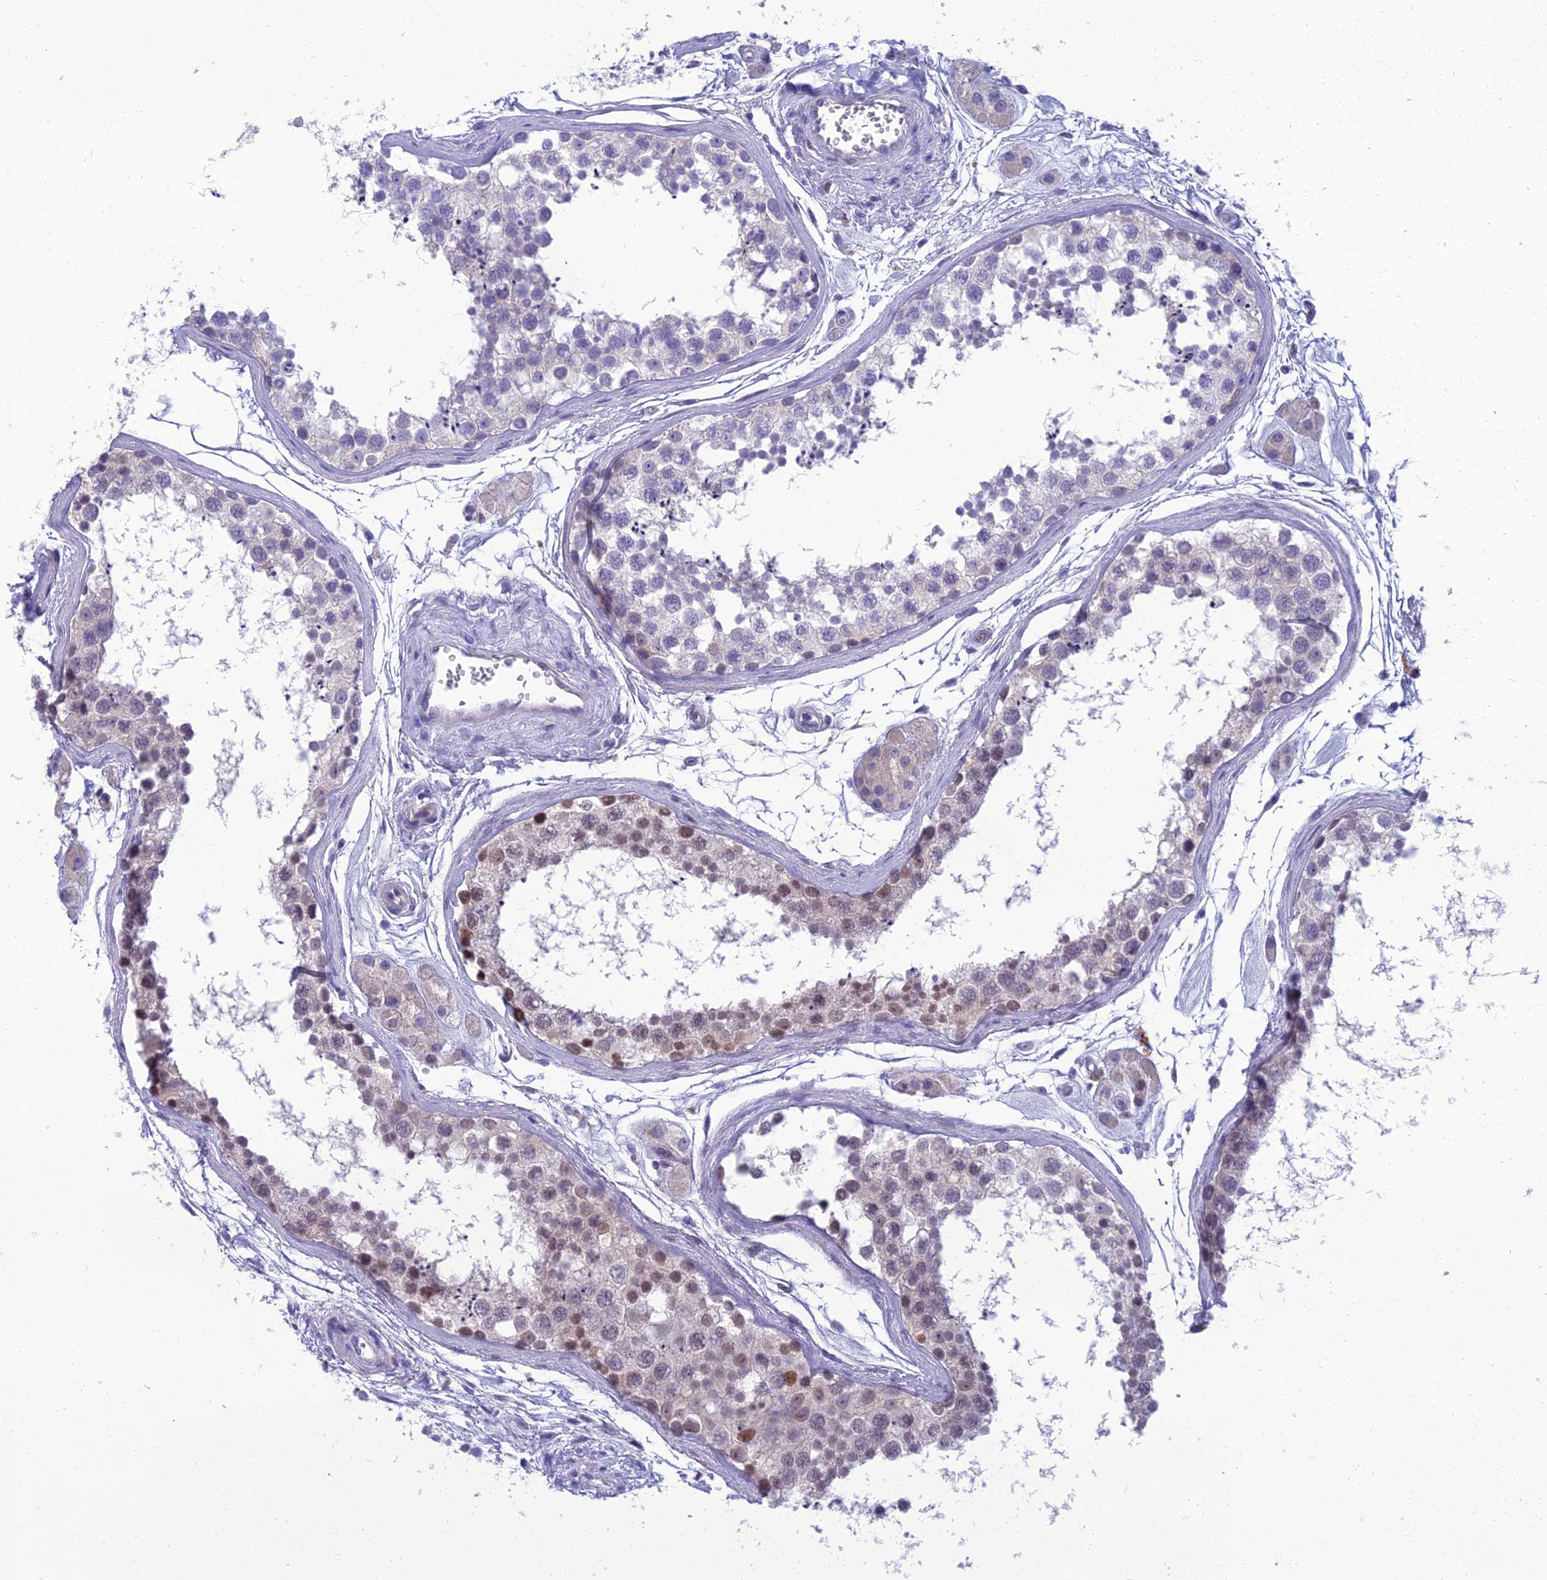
{"staining": {"intensity": "weak", "quantity": "<25%", "location": "nuclear"}, "tissue": "testis", "cell_type": "Cells in seminiferous ducts", "image_type": "normal", "snomed": [{"axis": "morphology", "description": "Normal tissue, NOS"}, {"axis": "topography", "description": "Testis"}], "caption": "Histopathology image shows no protein staining in cells in seminiferous ducts of benign testis. Nuclei are stained in blue.", "gene": "SPTLC3", "patient": {"sex": "male", "age": 56}}